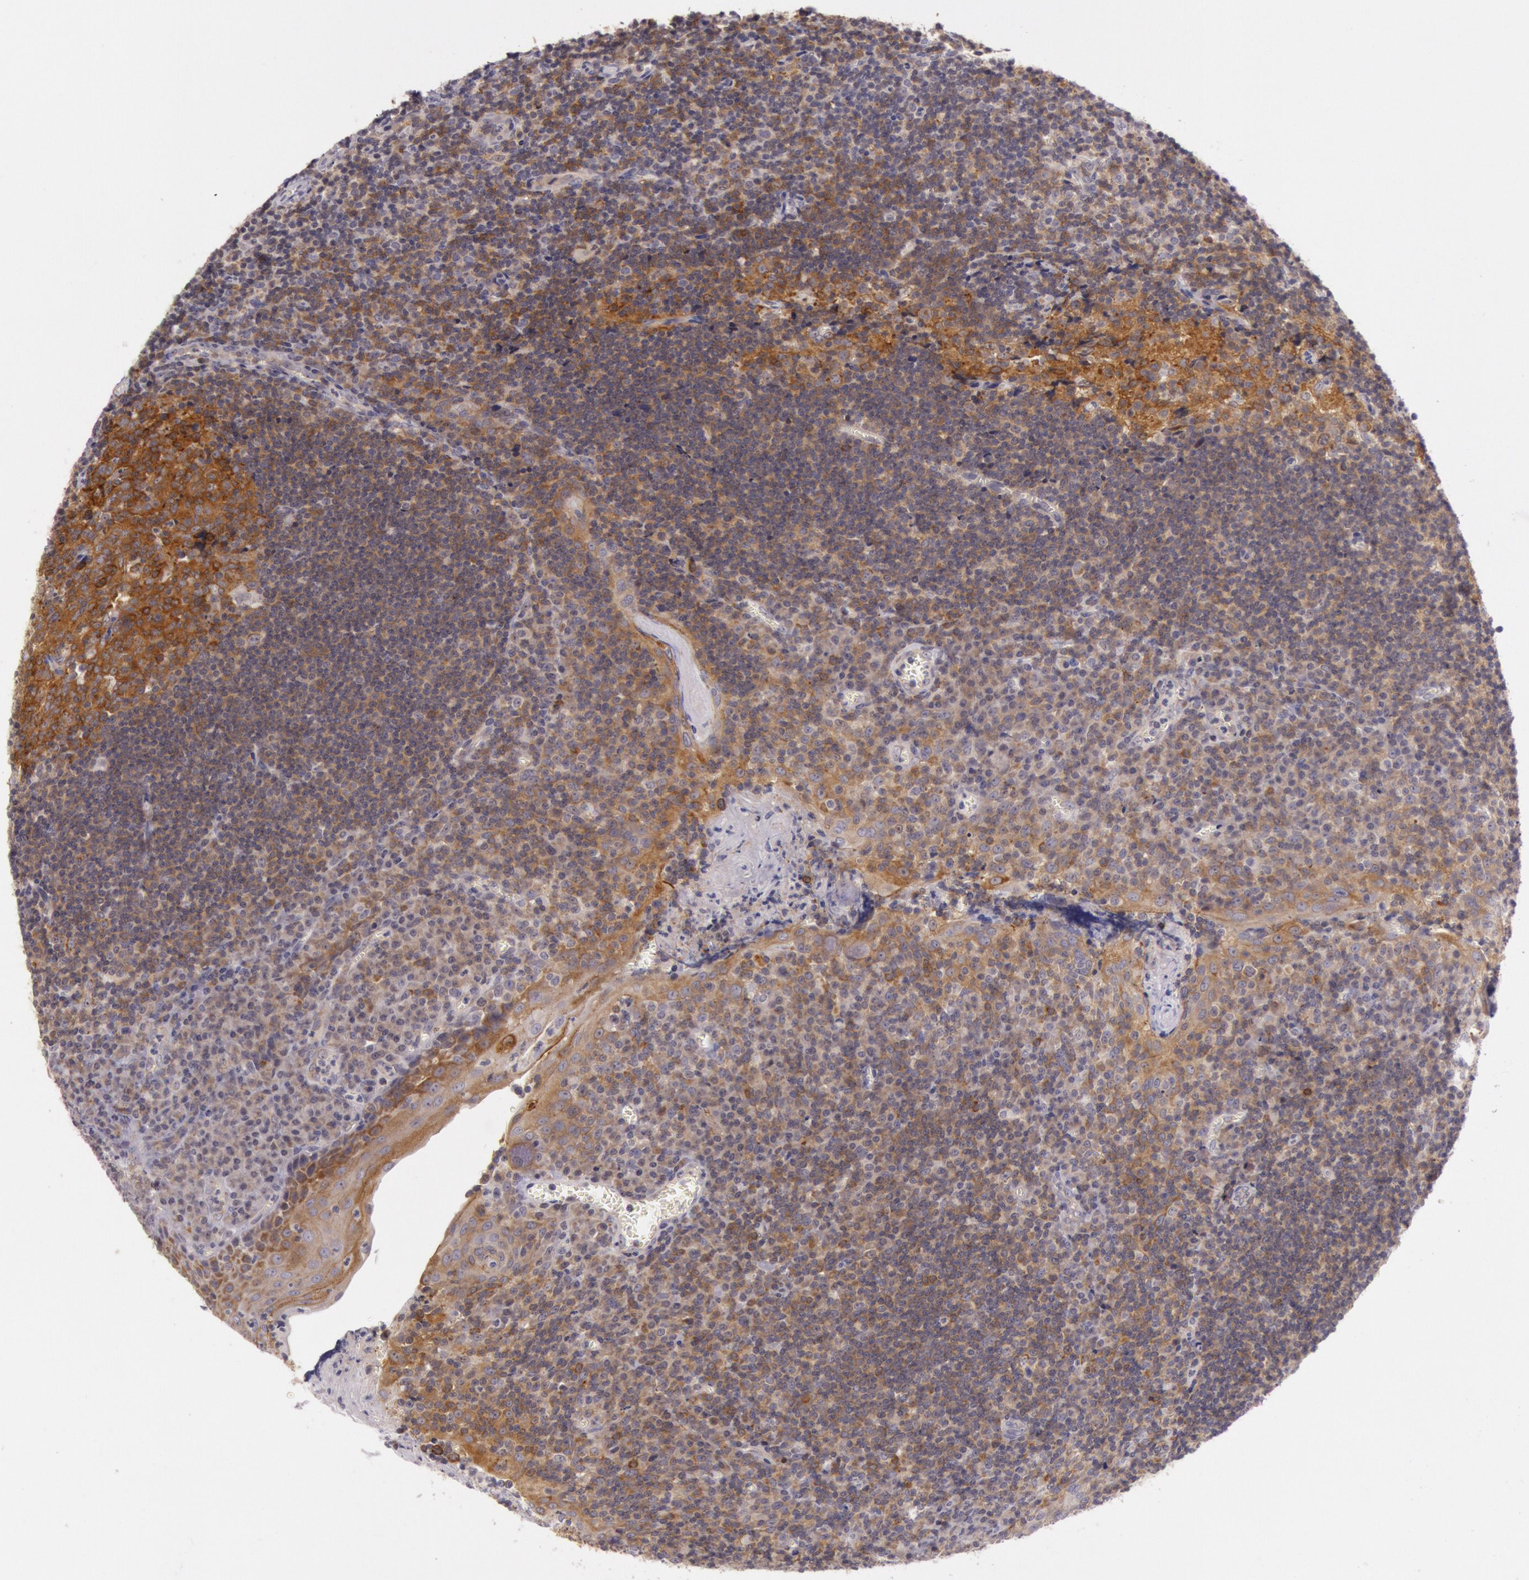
{"staining": {"intensity": "moderate", "quantity": ">75%", "location": "cytoplasmic/membranous"}, "tissue": "tonsil", "cell_type": "Germinal center cells", "image_type": "normal", "snomed": [{"axis": "morphology", "description": "Normal tissue, NOS"}, {"axis": "topography", "description": "Tonsil"}], "caption": "Immunohistochemistry staining of normal tonsil, which displays medium levels of moderate cytoplasmic/membranous positivity in approximately >75% of germinal center cells indicating moderate cytoplasmic/membranous protein positivity. The staining was performed using DAB (3,3'-diaminobenzidine) (brown) for protein detection and nuclei were counterstained in hematoxylin (blue).", "gene": "CDK16", "patient": {"sex": "male", "age": 20}}